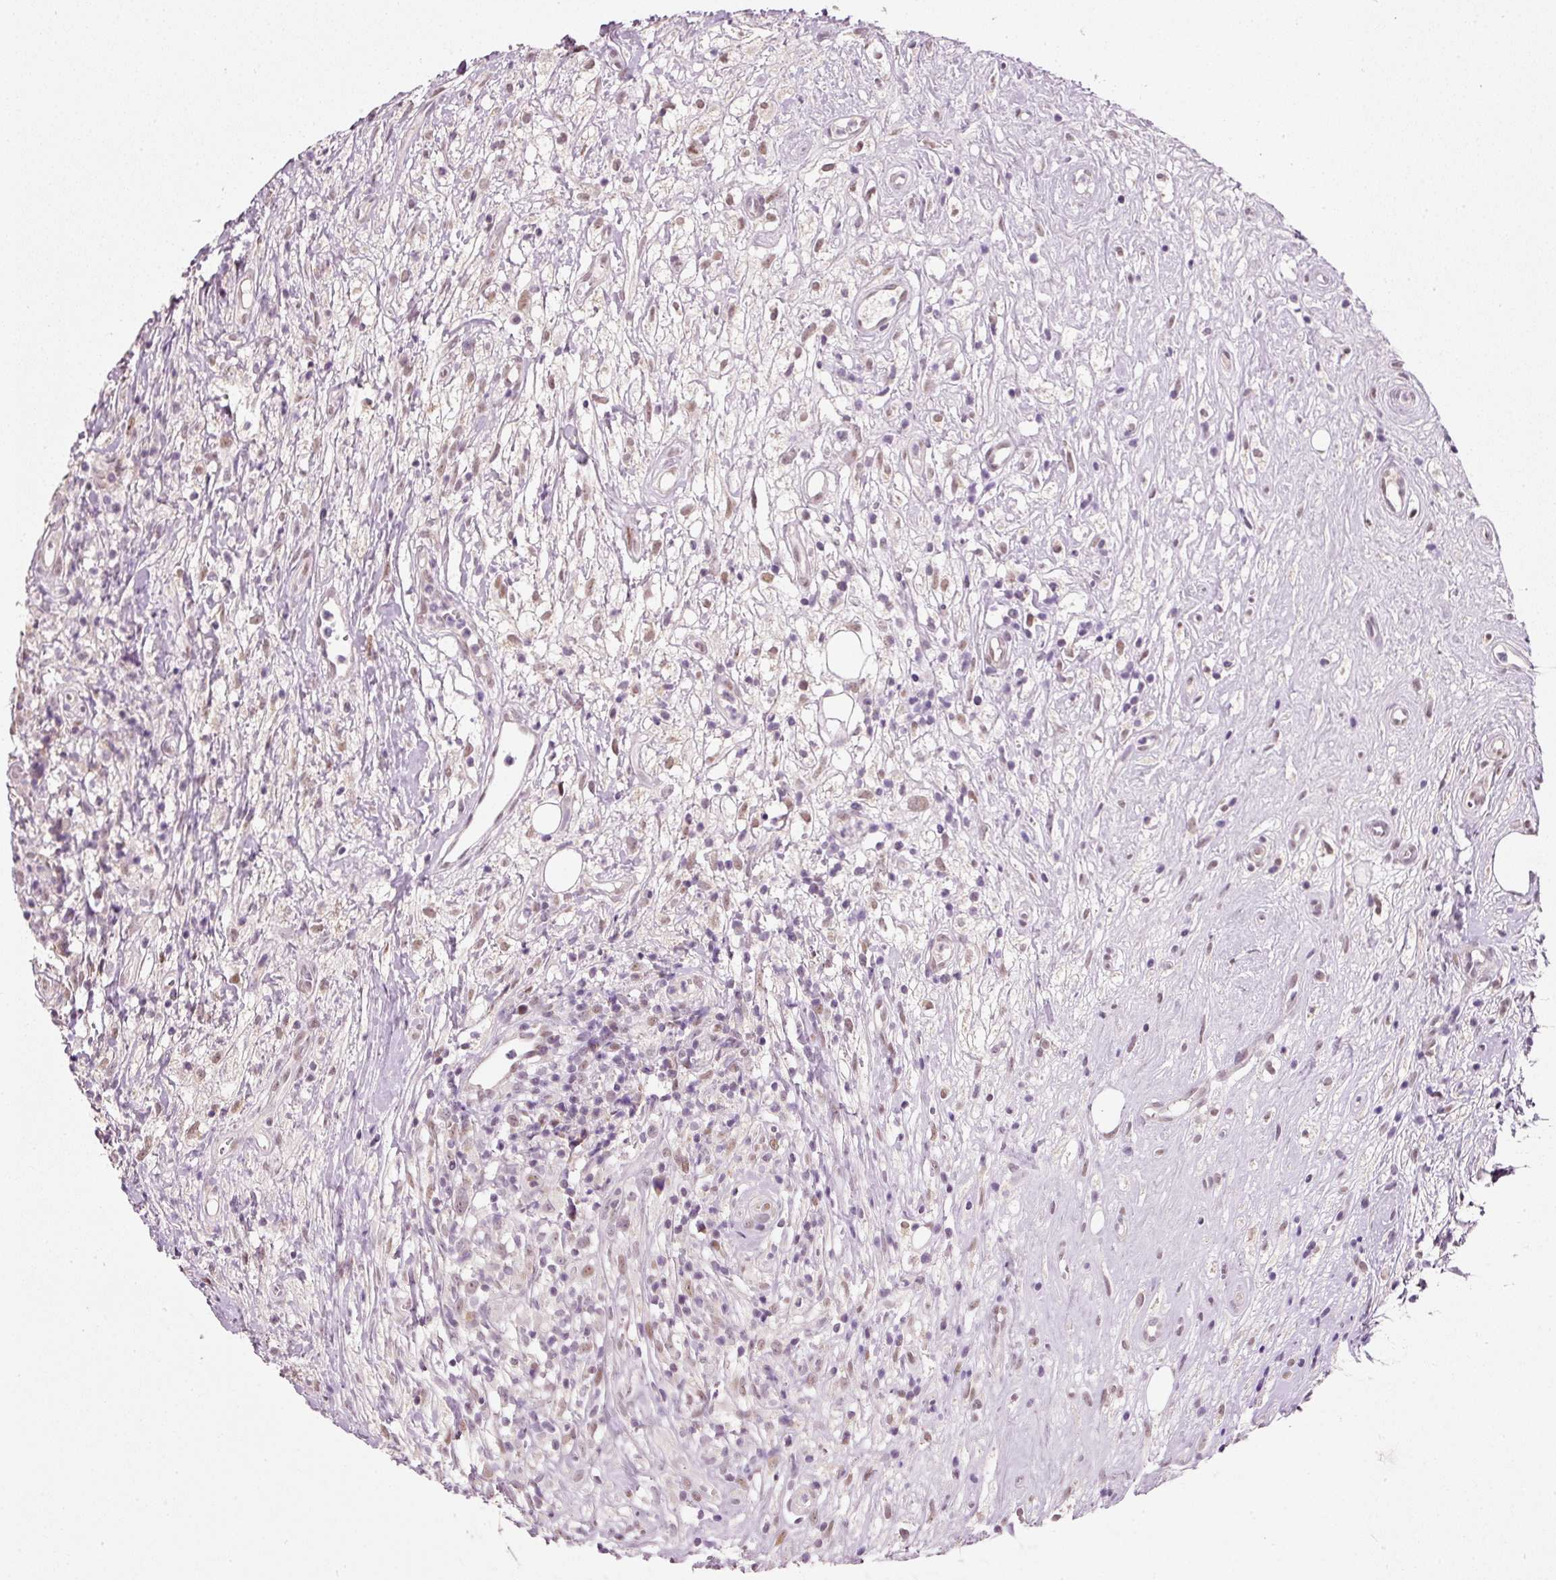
{"staining": {"intensity": "weak", "quantity": ">75%", "location": "nuclear"}, "tissue": "lymphoma", "cell_type": "Tumor cells", "image_type": "cancer", "snomed": [{"axis": "morphology", "description": "Hodgkin's disease, NOS"}, {"axis": "topography", "description": "No Tissue"}], "caption": "Immunohistochemical staining of Hodgkin's disease reveals weak nuclear protein positivity in approximately >75% of tumor cells.", "gene": "FSTL3", "patient": {"sex": "female", "age": 21}}